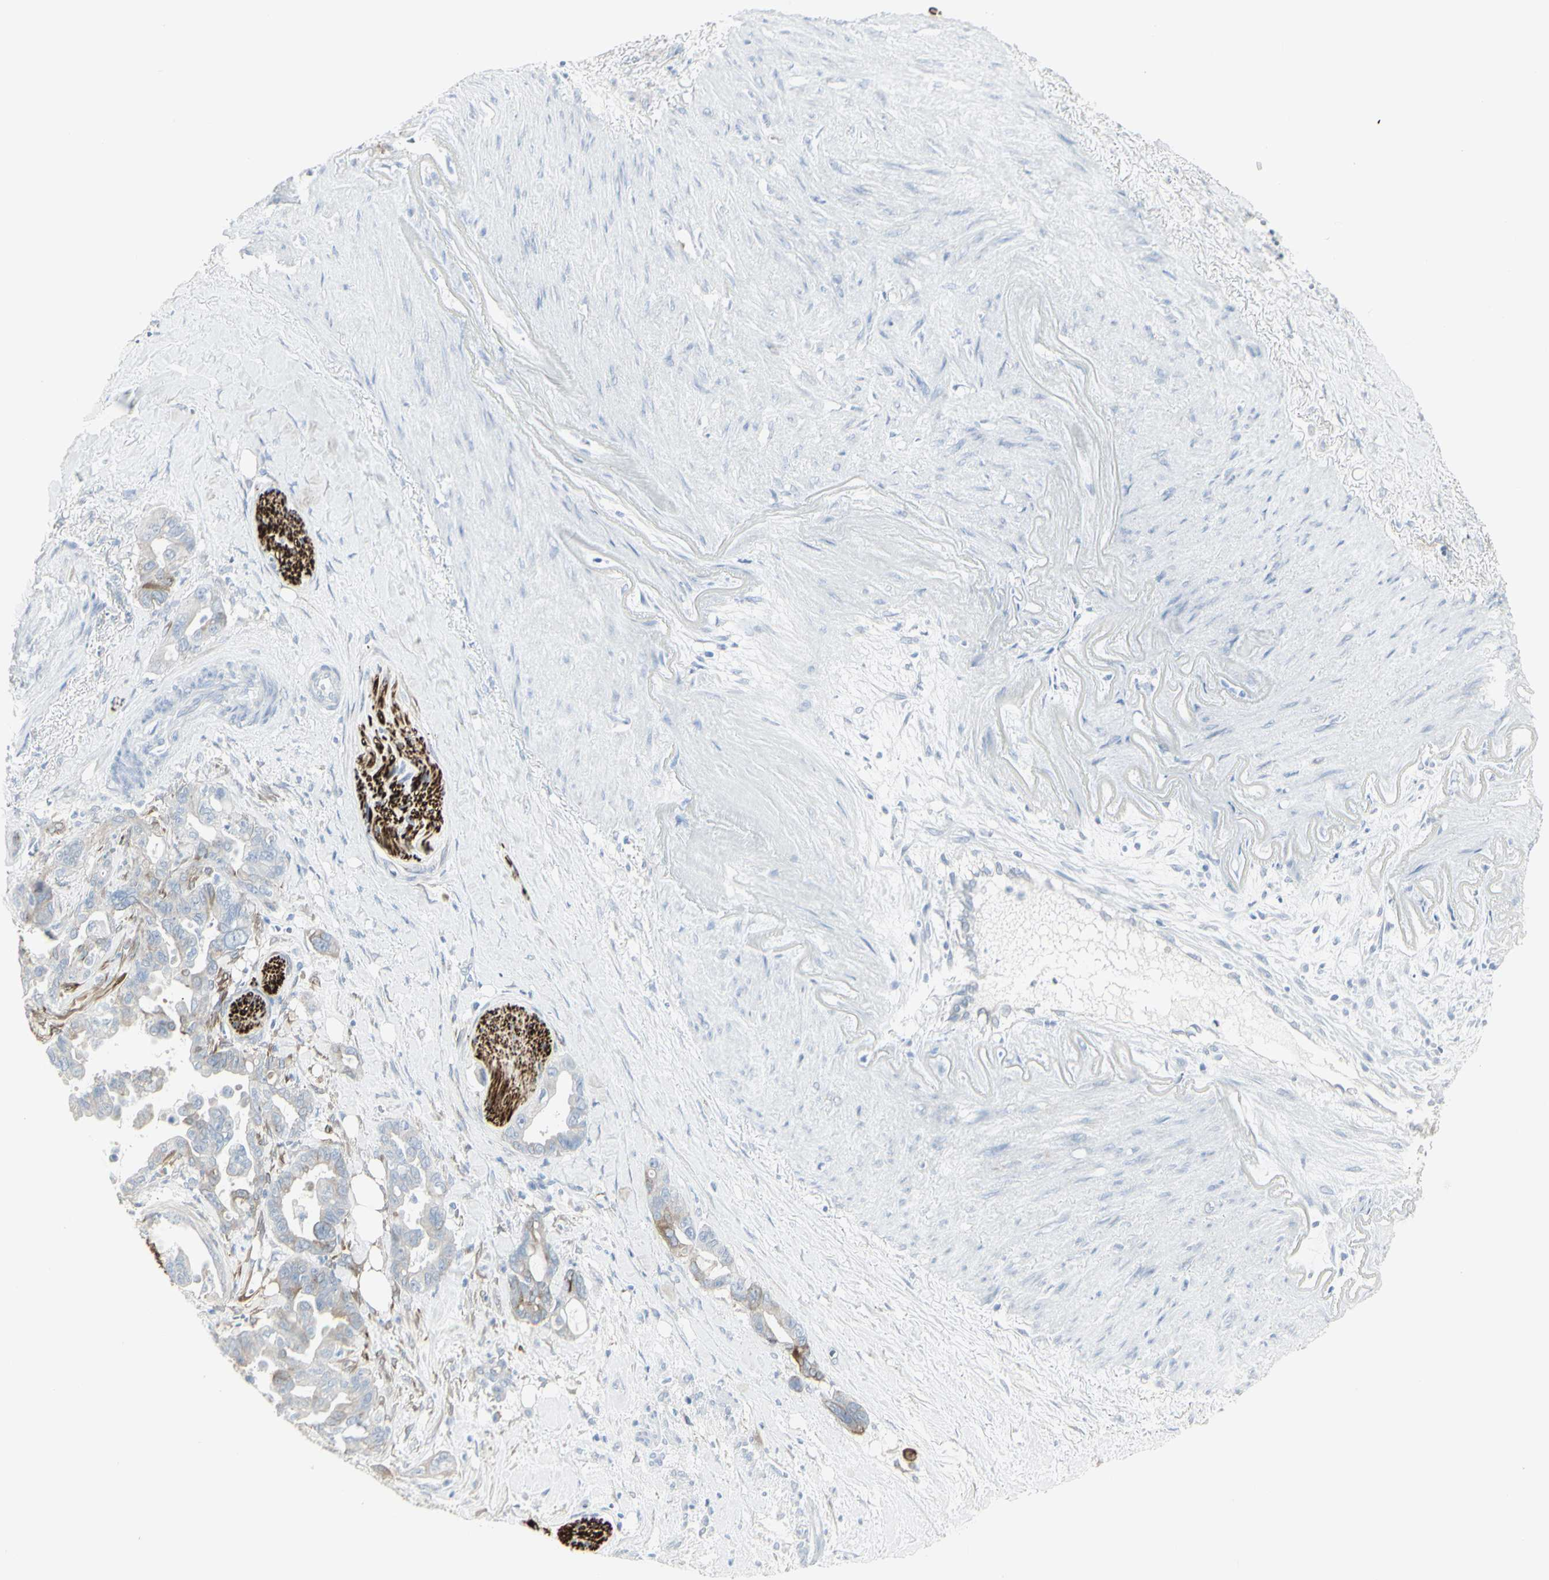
{"staining": {"intensity": "weak", "quantity": "25%-75%", "location": "cytoplasmic/membranous"}, "tissue": "pancreatic cancer", "cell_type": "Tumor cells", "image_type": "cancer", "snomed": [{"axis": "morphology", "description": "Adenocarcinoma, NOS"}, {"axis": "topography", "description": "Pancreas"}], "caption": "The immunohistochemical stain shows weak cytoplasmic/membranous expression in tumor cells of pancreatic cancer tissue.", "gene": "ENSG00000198211", "patient": {"sex": "male", "age": 70}}